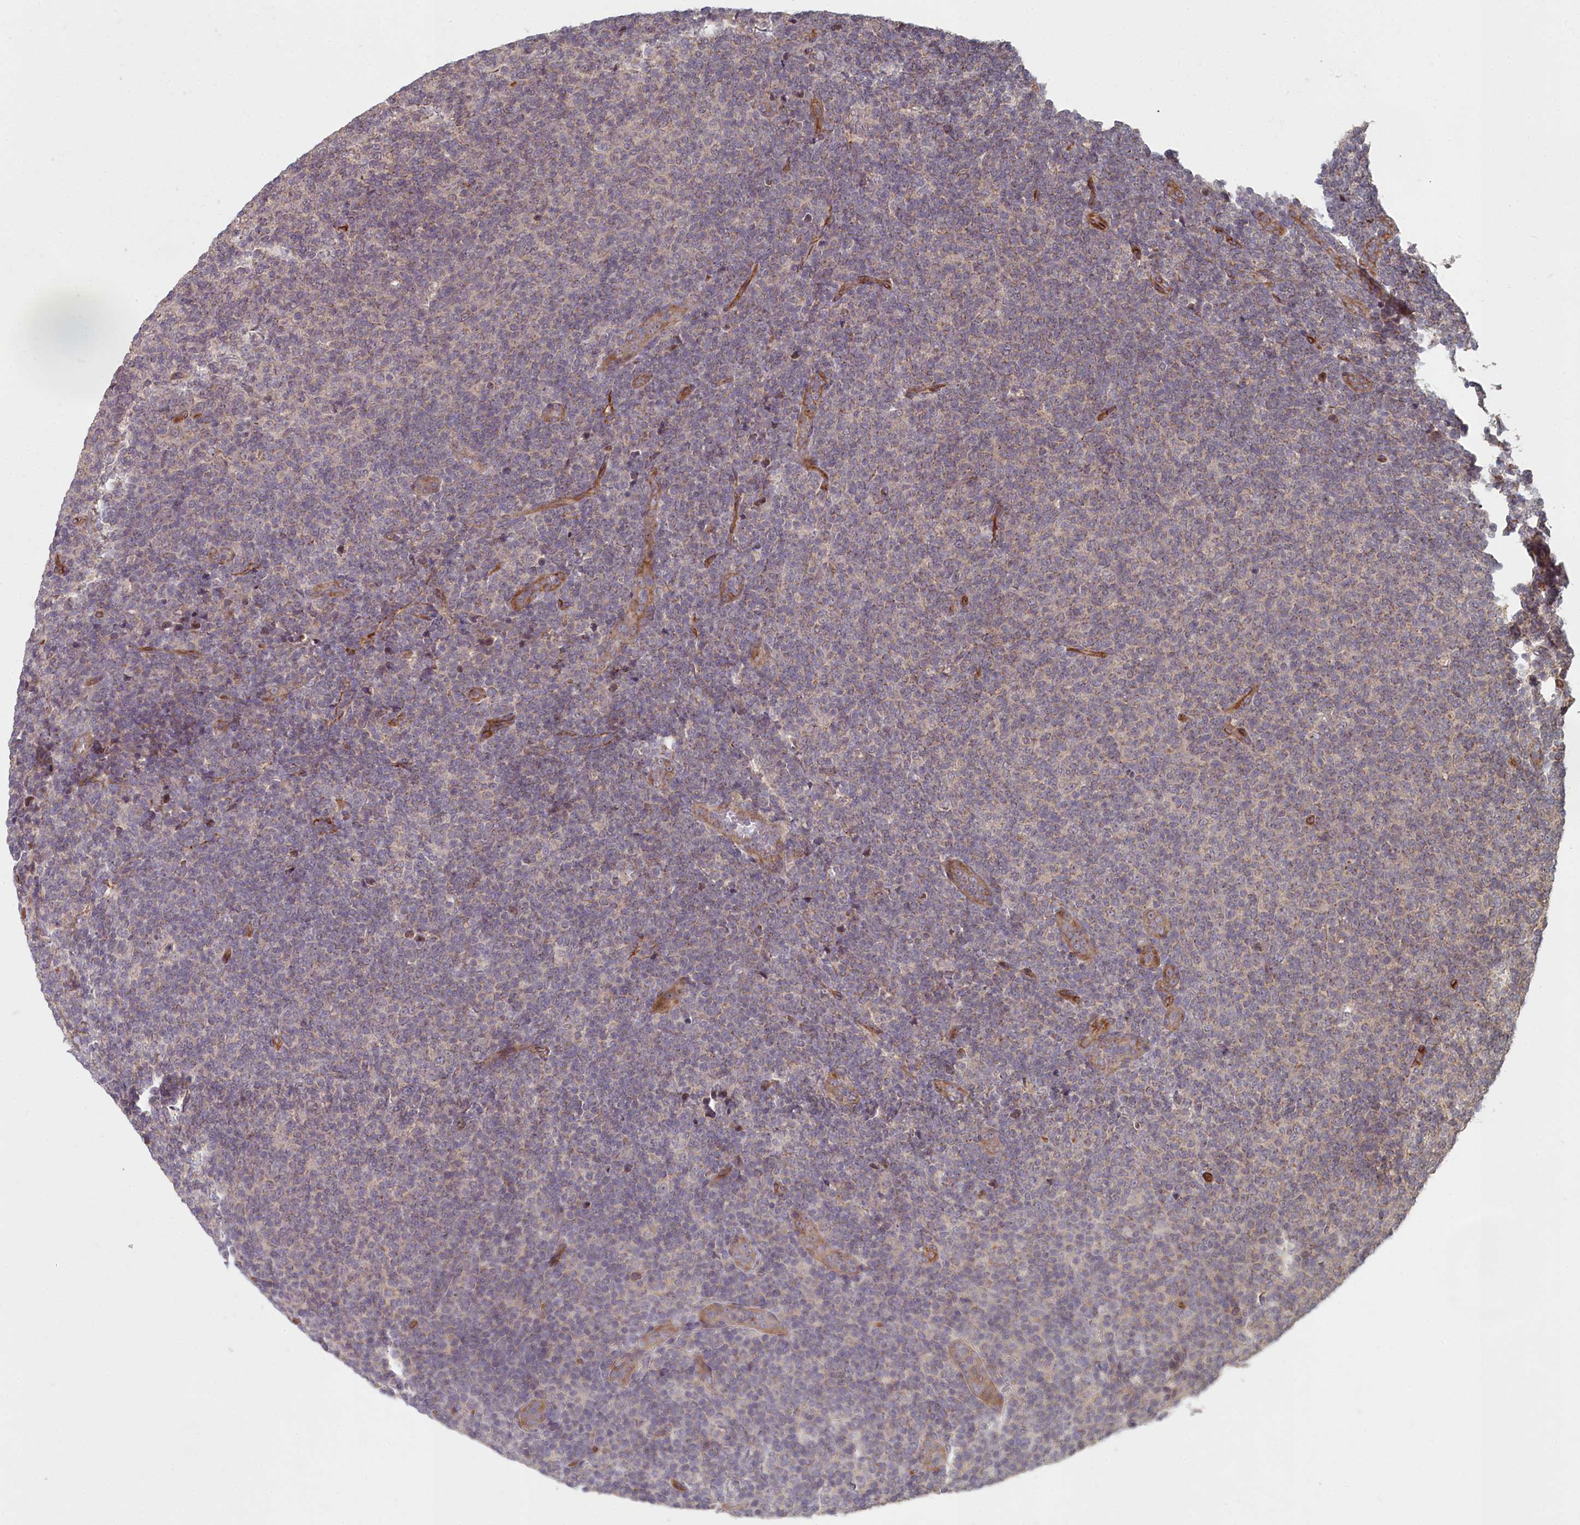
{"staining": {"intensity": "negative", "quantity": "none", "location": "none"}, "tissue": "lymphoma", "cell_type": "Tumor cells", "image_type": "cancer", "snomed": [{"axis": "morphology", "description": "Malignant lymphoma, non-Hodgkin's type, Low grade"}, {"axis": "topography", "description": "Lymph node"}], "caption": "This is an IHC photomicrograph of malignant lymphoma, non-Hodgkin's type (low-grade). There is no staining in tumor cells.", "gene": "TSPYL4", "patient": {"sex": "male", "age": 66}}